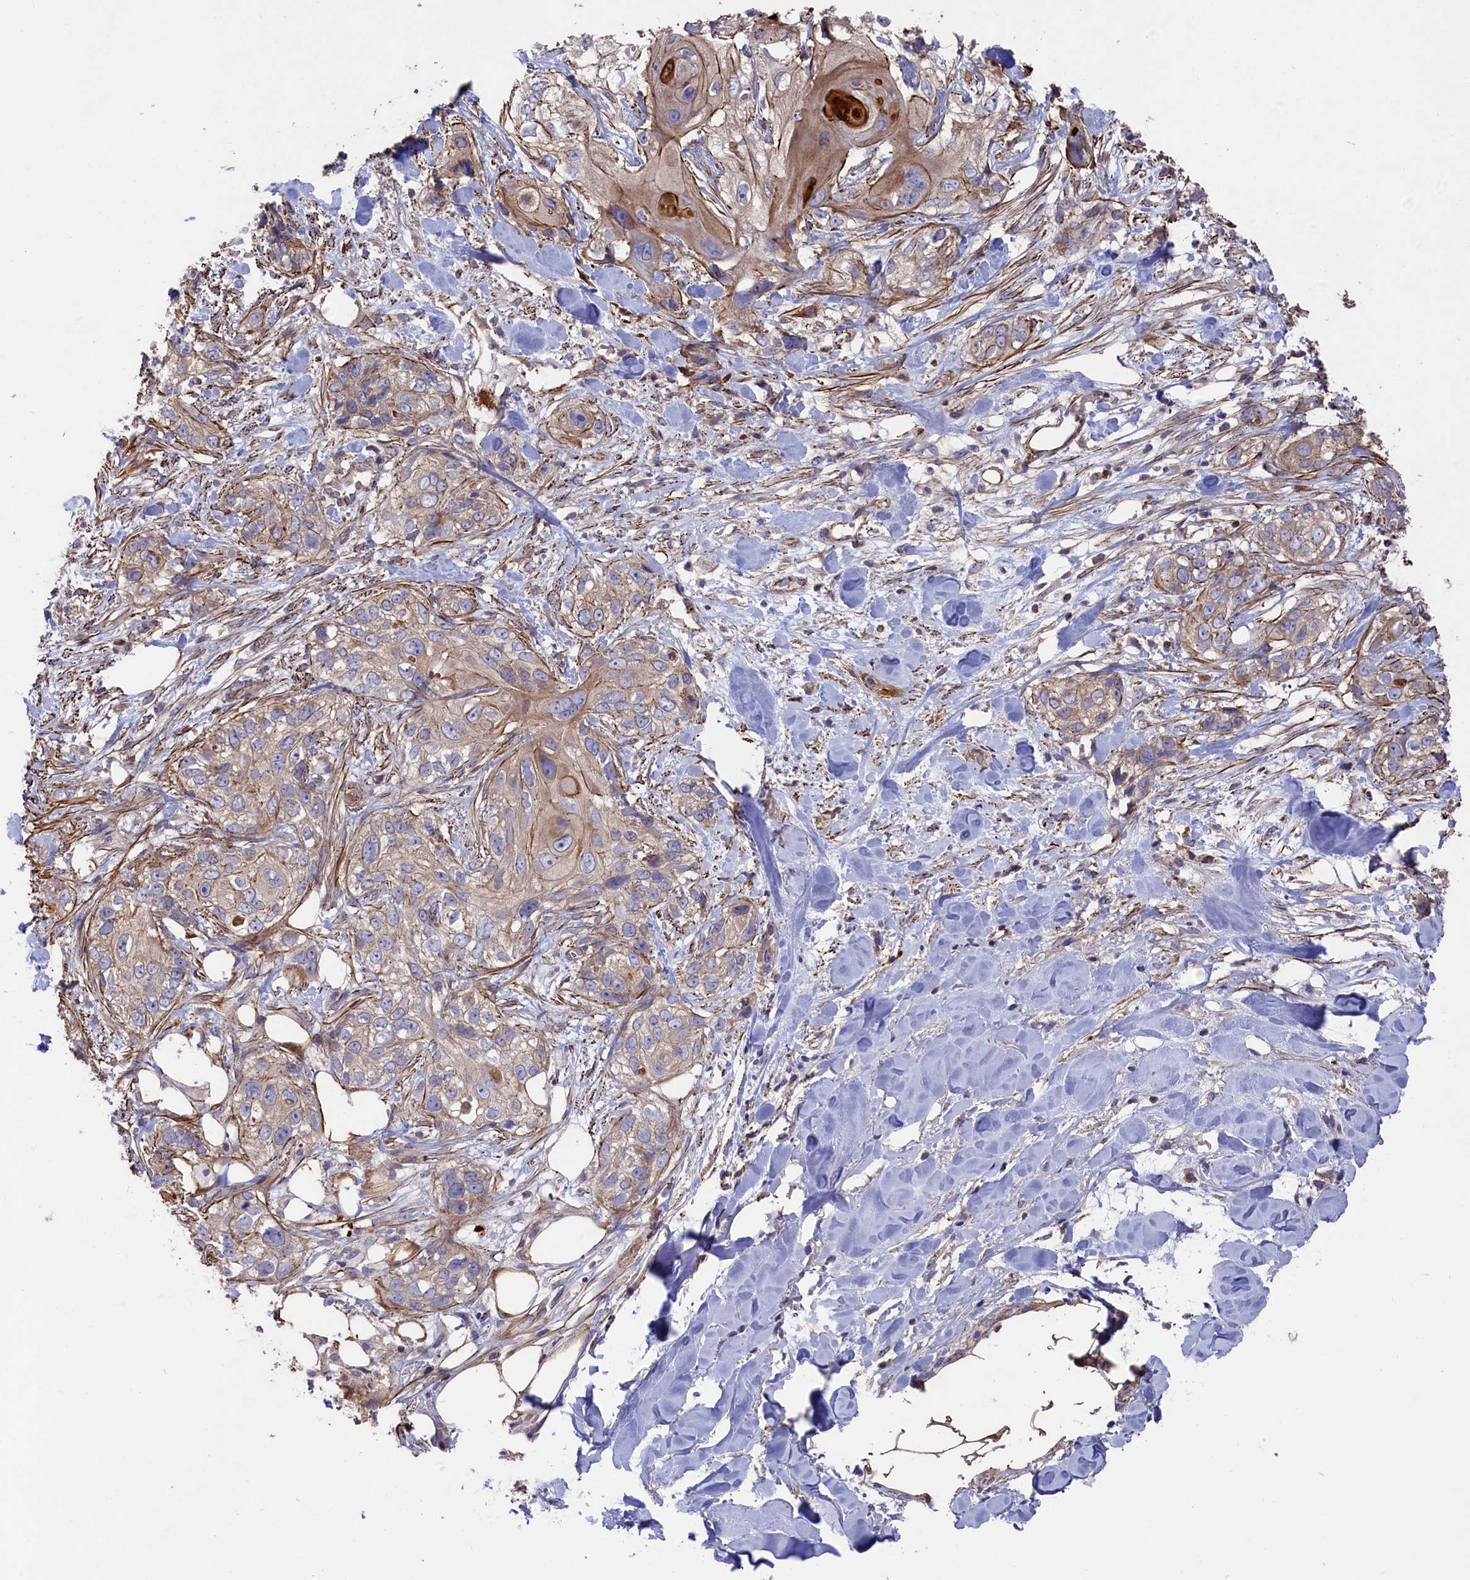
{"staining": {"intensity": "moderate", "quantity": ">75%", "location": "cytoplasmic/membranous"}, "tissue": "skin cancer", "cell_type": "Tumor cells", "image_type": "cancer", "snomed": [{"axis": "morphology", "description": "Normal tissue, NOS"}, {"axis": "morphology", "description": "Squamous cell carcinoma, NOS"}, {"axis": "topography", "description": "Skin"}], "caption": "Moderate cytoplasmic/membranous positivity for a protein is appreciated in about >75% of tumor cells of squamous cell carcinoma (skin) using immunohistochemistry (IHC).", "gene": "RAPSN", "patient": {"sex": "male", "age": 72}}